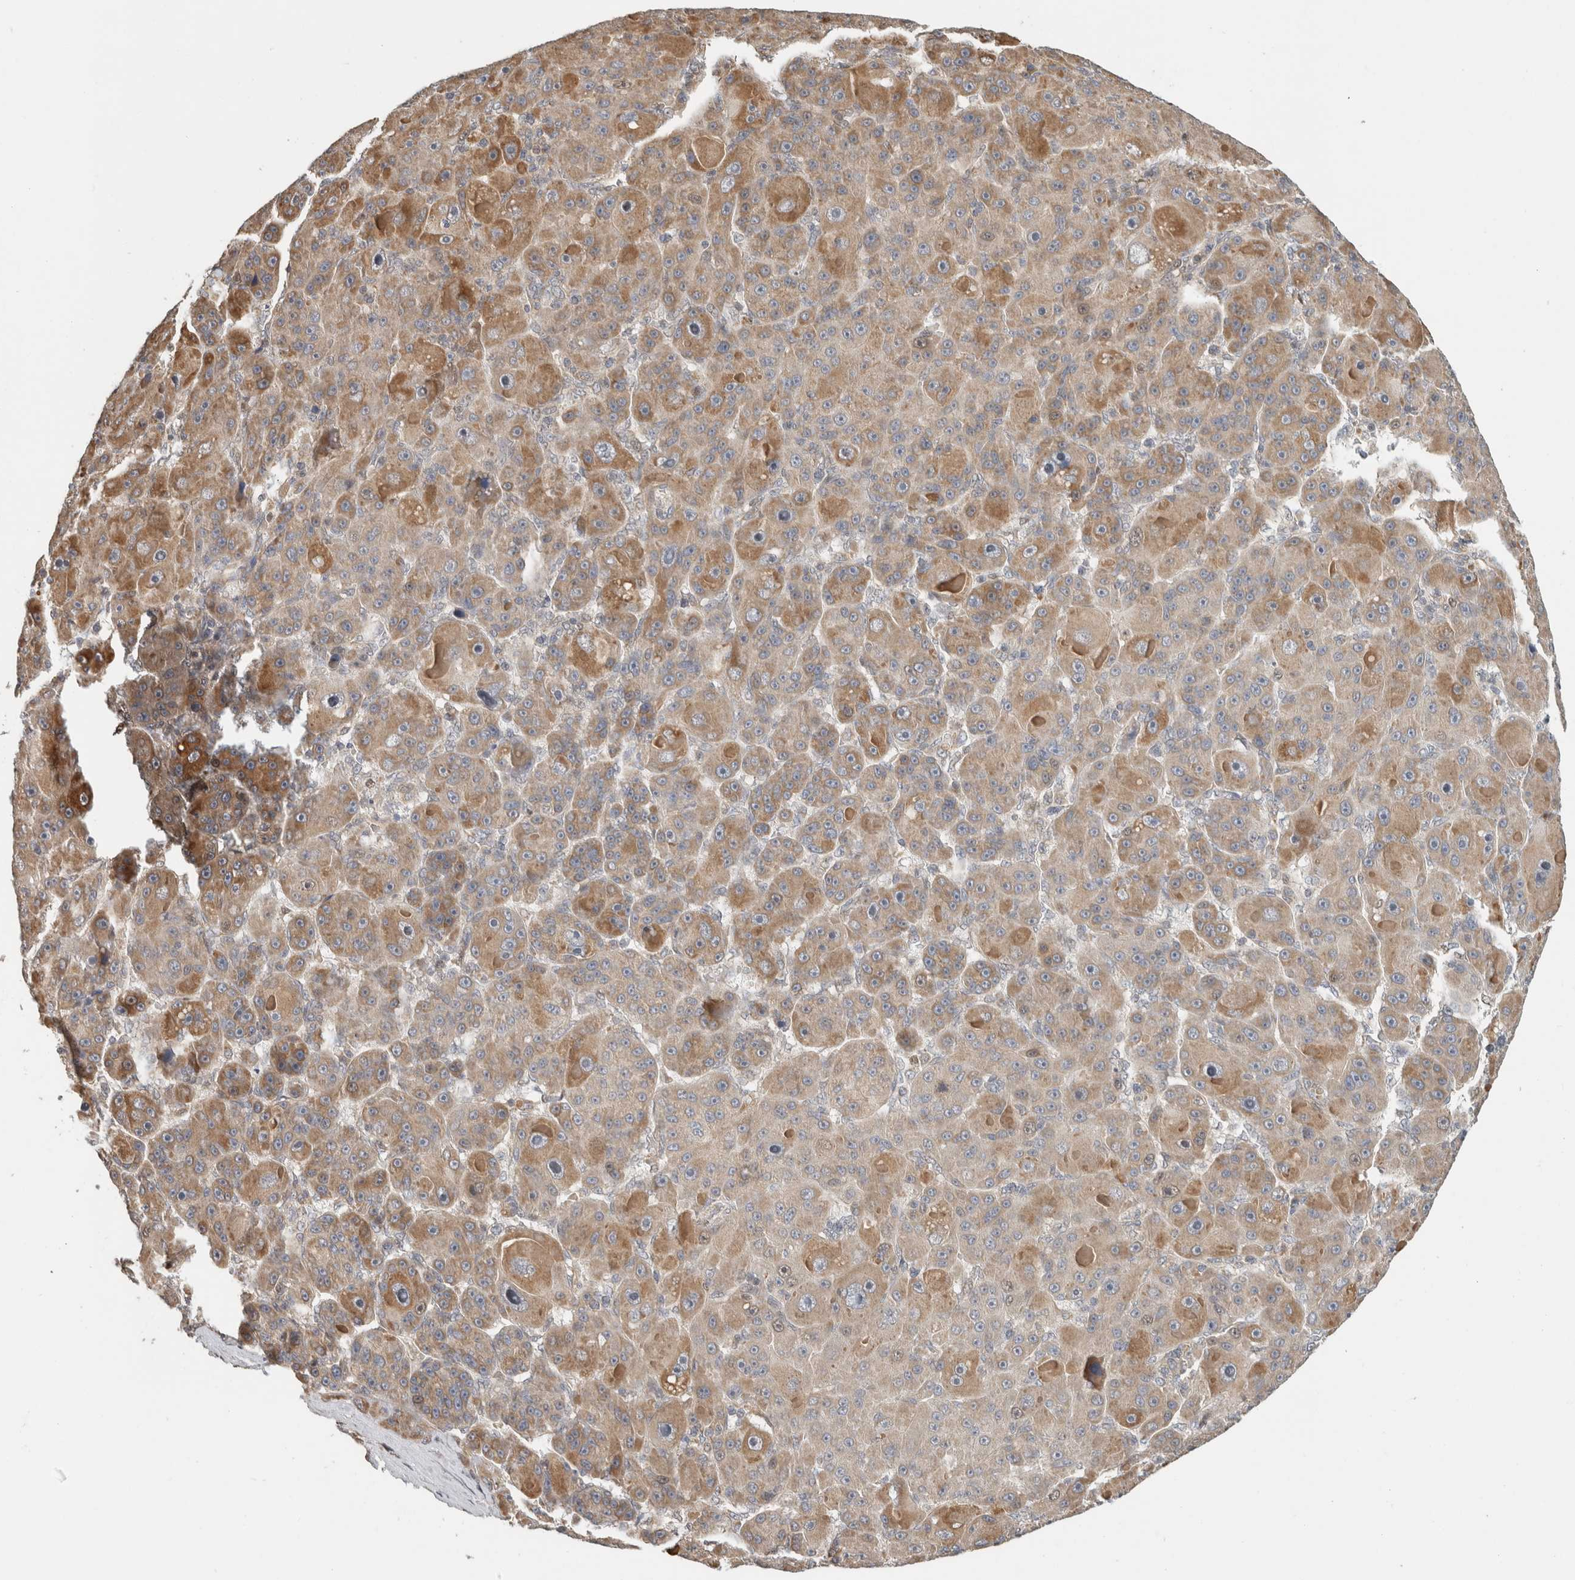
{"staining": {"intensity": "moderate", "quantity": "25%-75%", "location": "cytoplasmic/membranous"}, "tissue": "liver cancer", "cell_type": "Tumor cells", "image_type": "cancer", "snomed": [{"axis": "morphology", "description": "Carcinoma, Hepatocellular, NOS"}, {"axis": "topography", "description": "Liver"}], "caption": "This histopathology image demonstrates hepatocellular carcinoma (liver) stained with IHC to label a protein in brown. The cytoplasmic/membranous of tumor cells show moderate positivity for the protein. Nuclei are counter-stained blue.", "gene": "GINS4", "patient": {"sex": "male", "age": 76}}